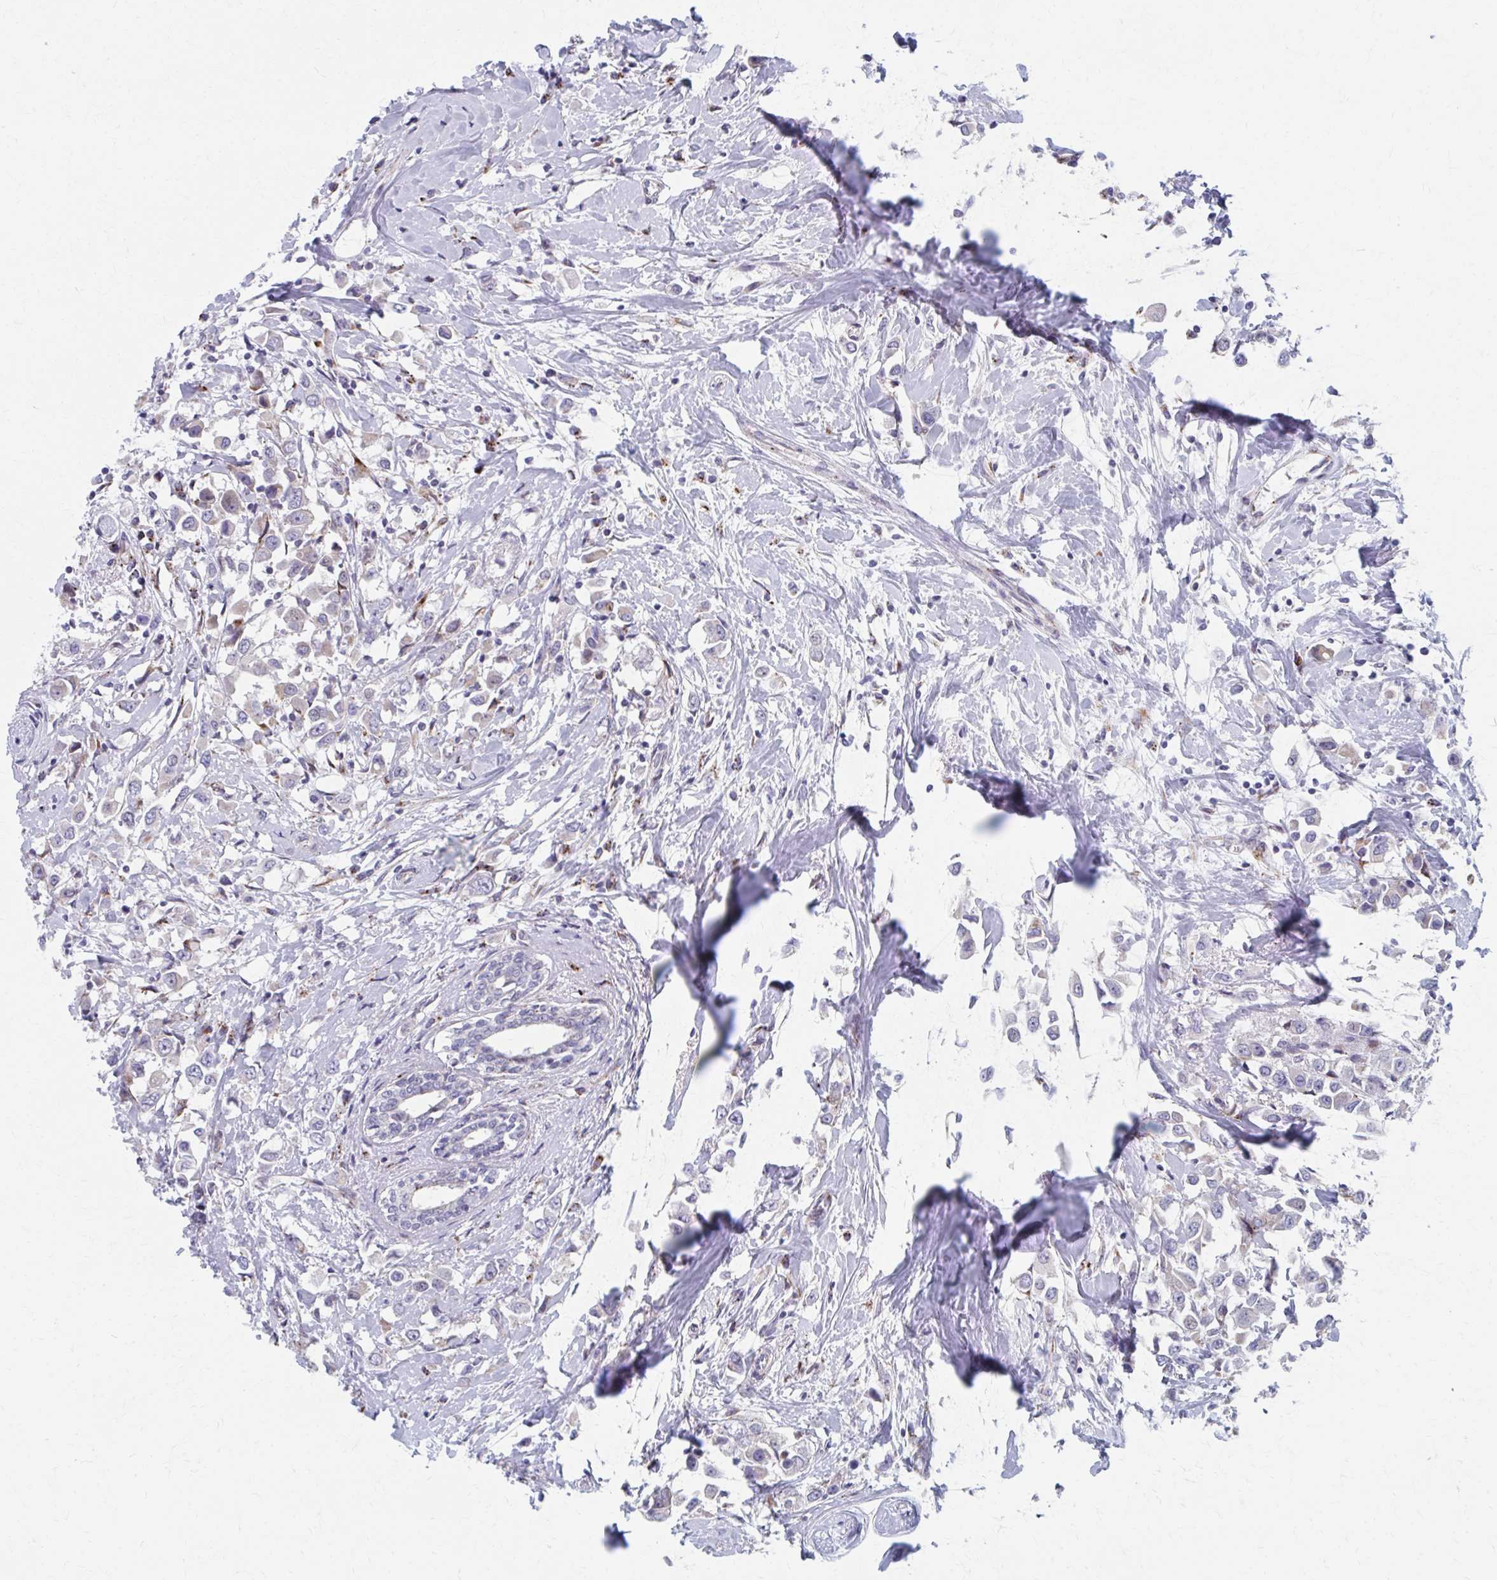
{"staining": {"intensity": "weak", "quantity": "<25%", "location": "cytoplasmic/membranous"}, "tissue": "breast cancer", "cell_type": "Tumor cells", "image_type": "cancer", "snomed": [{"axis": "morphology", "description": "Duct carcinoma"}, {"axis": "topography", "description": "Breast"}], "caption": "Micrograph shows no protein positivity in tumor cells of infiltrating ductal carcinoma (breast) tissue.", "gene": "OLFM2", "patient": {"sex": "female", "age": 61}}